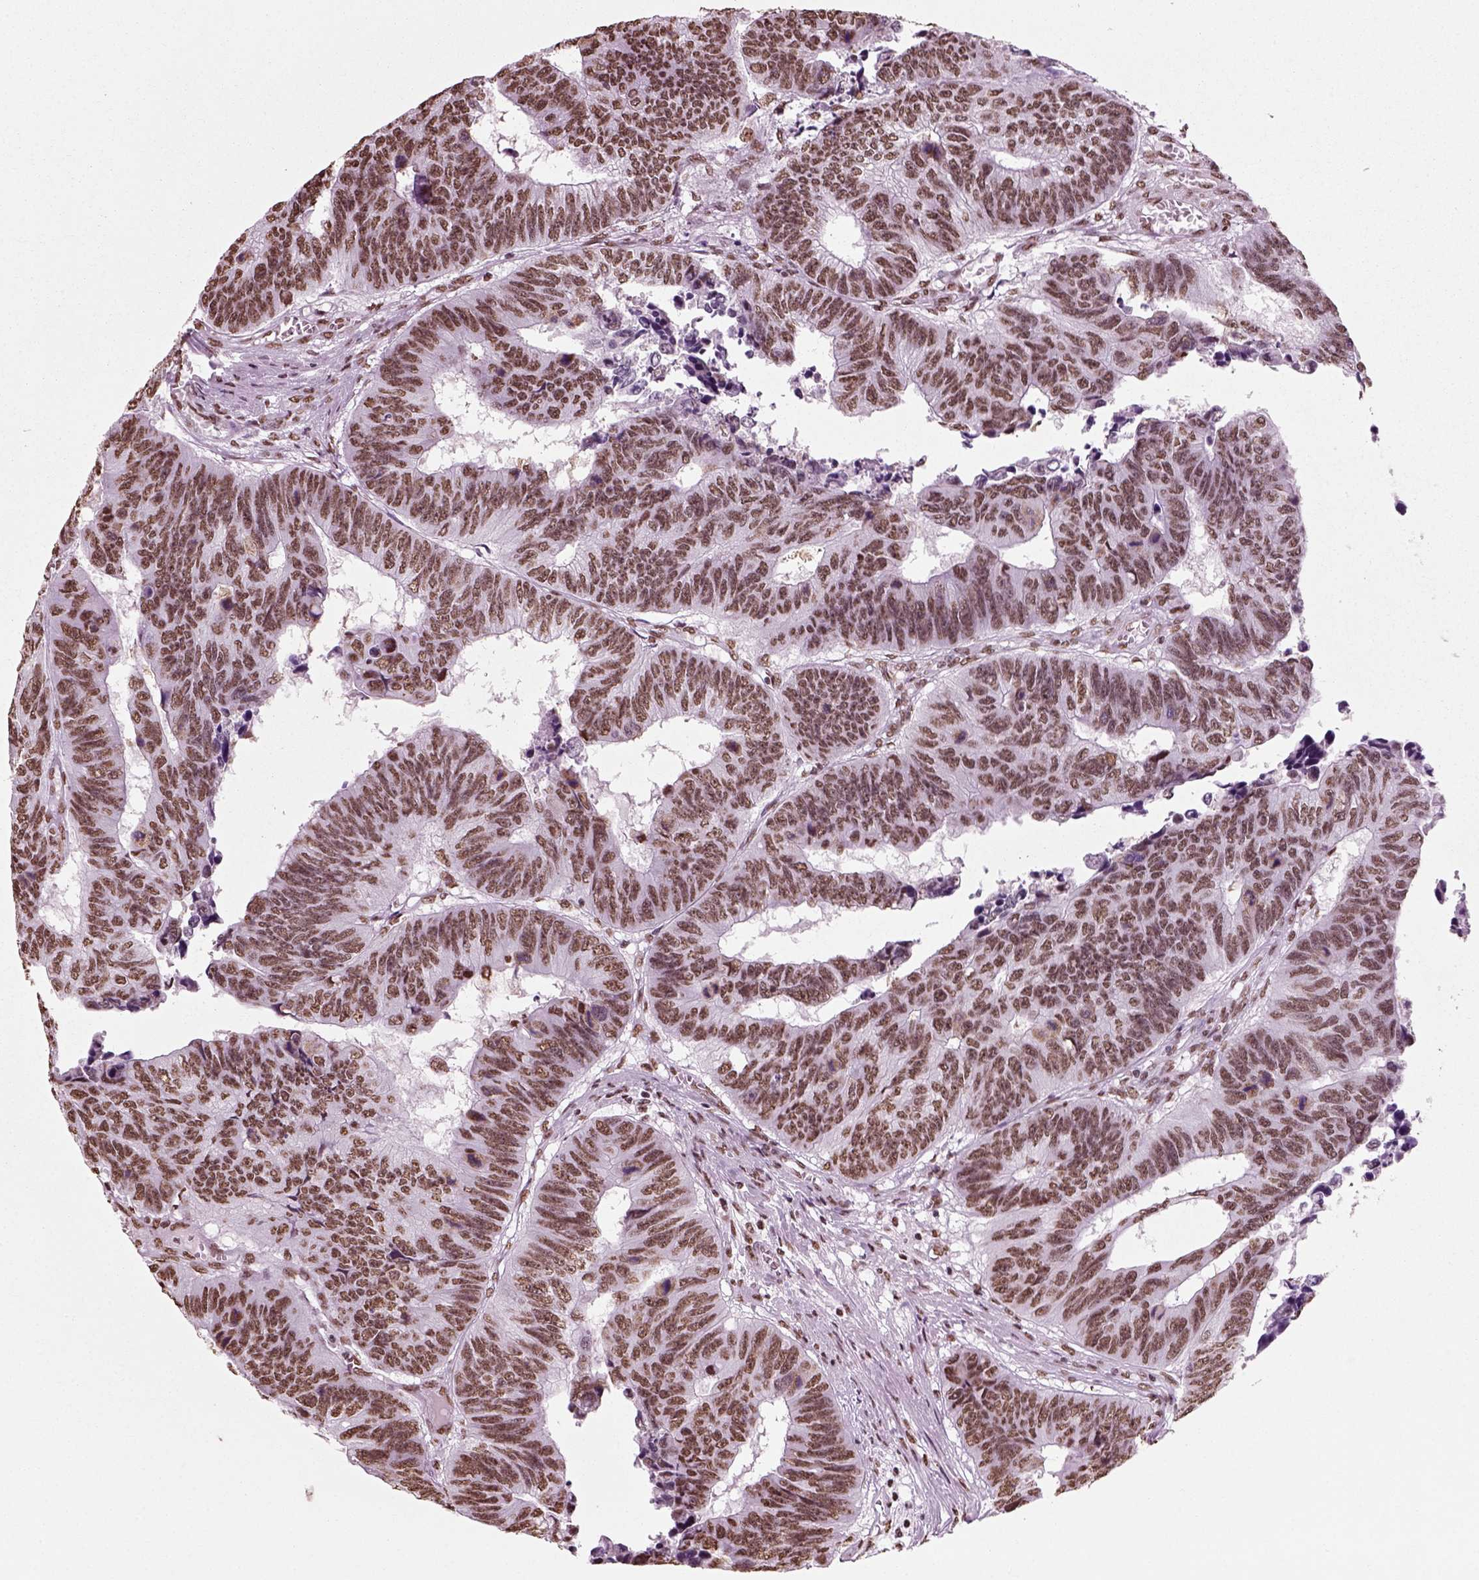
{"staining": {"intensity": "moderate", "quantity": ">75%", "location": "nuclear"}, "tissue": "colorectal cancer", "cell_type": "Tumor cells", "image_type": "cancer", "snomed": [{"axis": "morphology", "description": "Adenocarcinoma, NOS"}, {"axis": "topography", "description": "Rectum"}], "caption": "A brown stain labels moderate nuclear expression of a protein in colorectal cancer tumor cells. (DAB IHC, brown staining for protein, blue staining for nuclei).", "gene": "POLR1H", "patient": {"sex": "female", "age": 85}}